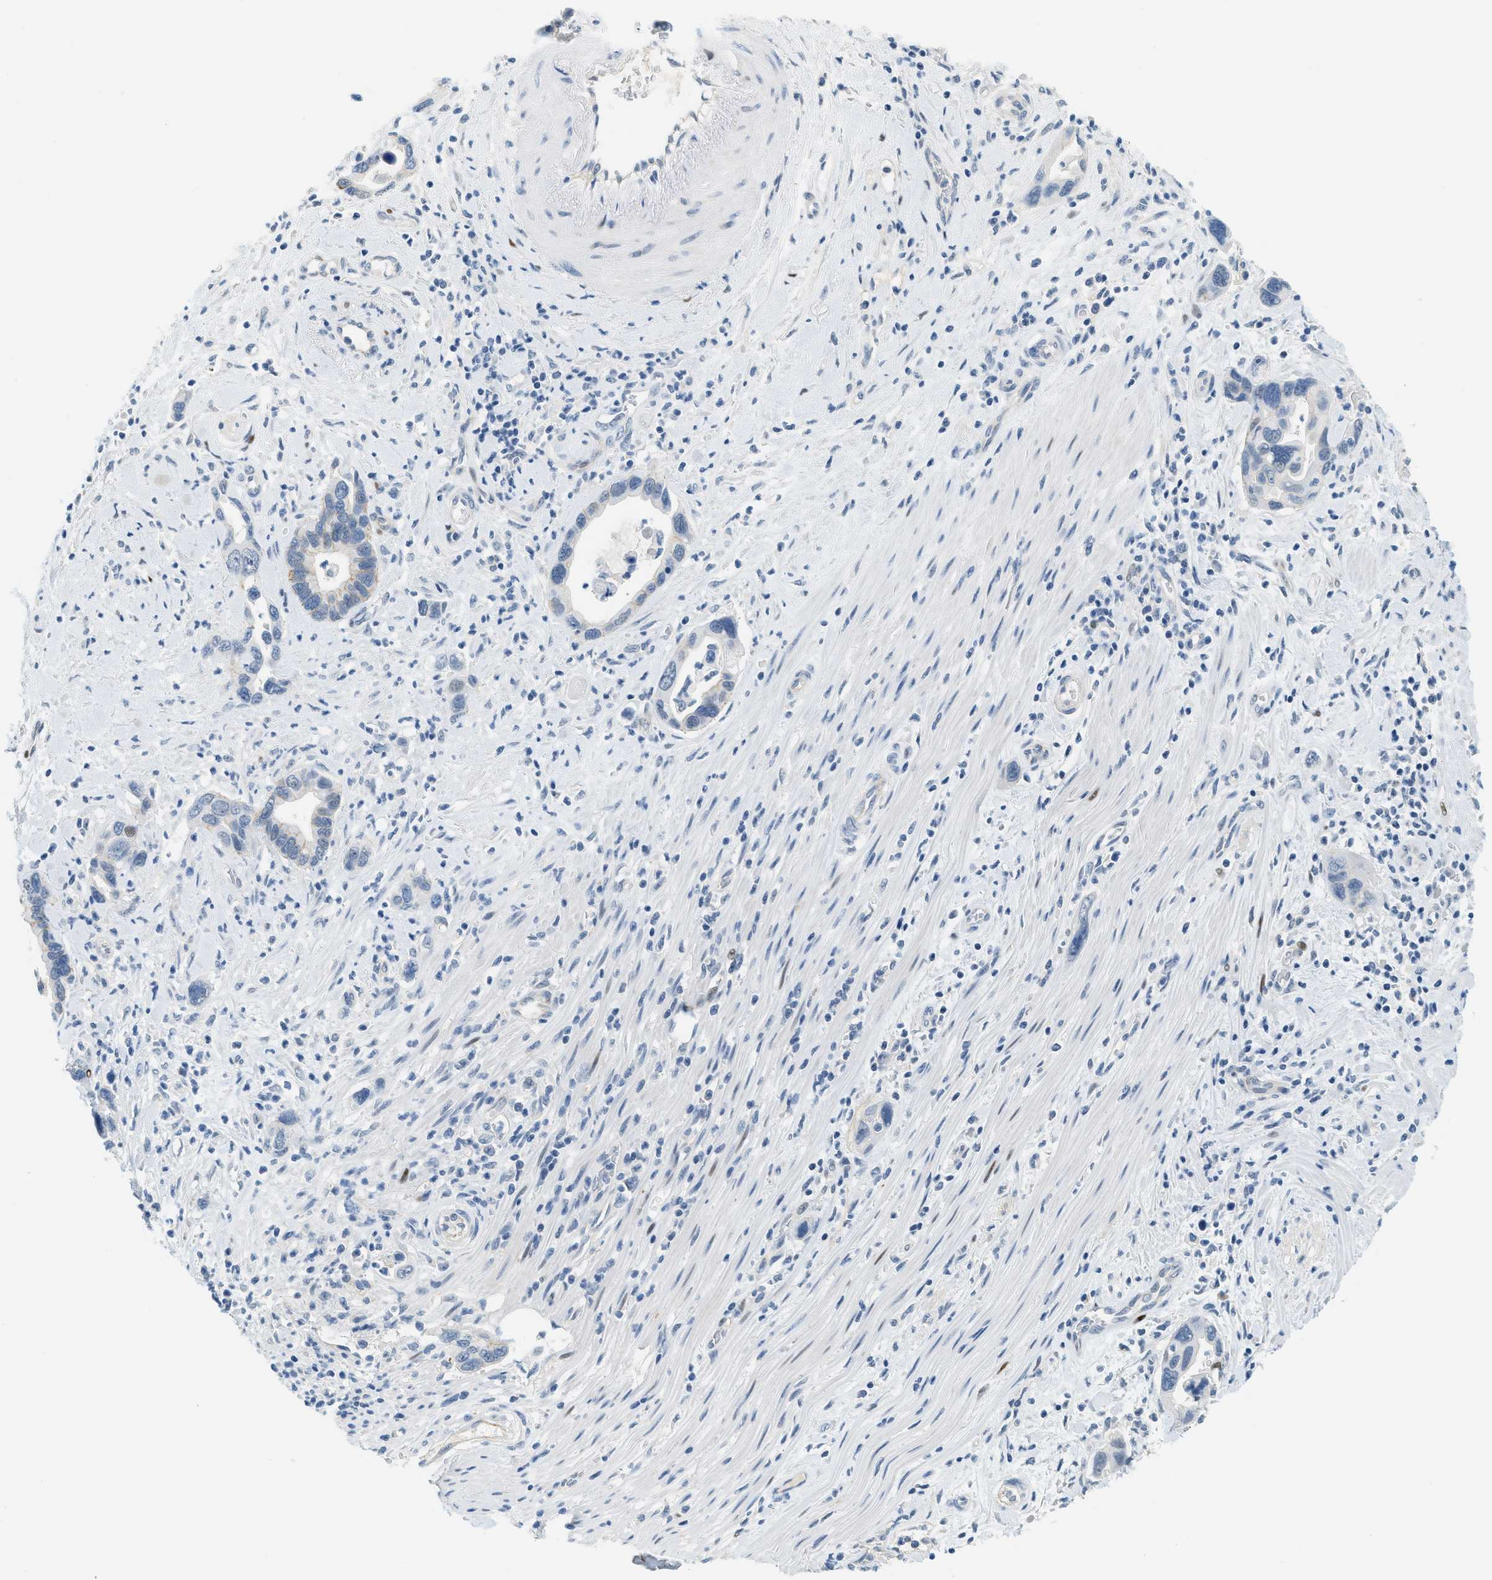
{"staining": {"intensity": "negative", "quantity": "none", "location": "none"}, "tissue": "pancreatic cancer", "cell_type": "Tumor cells", "image_type": "cancer", "snomed": [{"axis": "morphology", "description": "Adenocarcinoma, NOS"}, {"axis": "topography", "description": "Pancreas"}], "caption": "Immunohistochemical staining of human pancreatic cancer displays no significant staining in tumor cells. (DAB immunohistochemistry with hematoxylin counter stain).", "gene": "CYP4X1", "patient": {"sex": "female", "age": 70}}